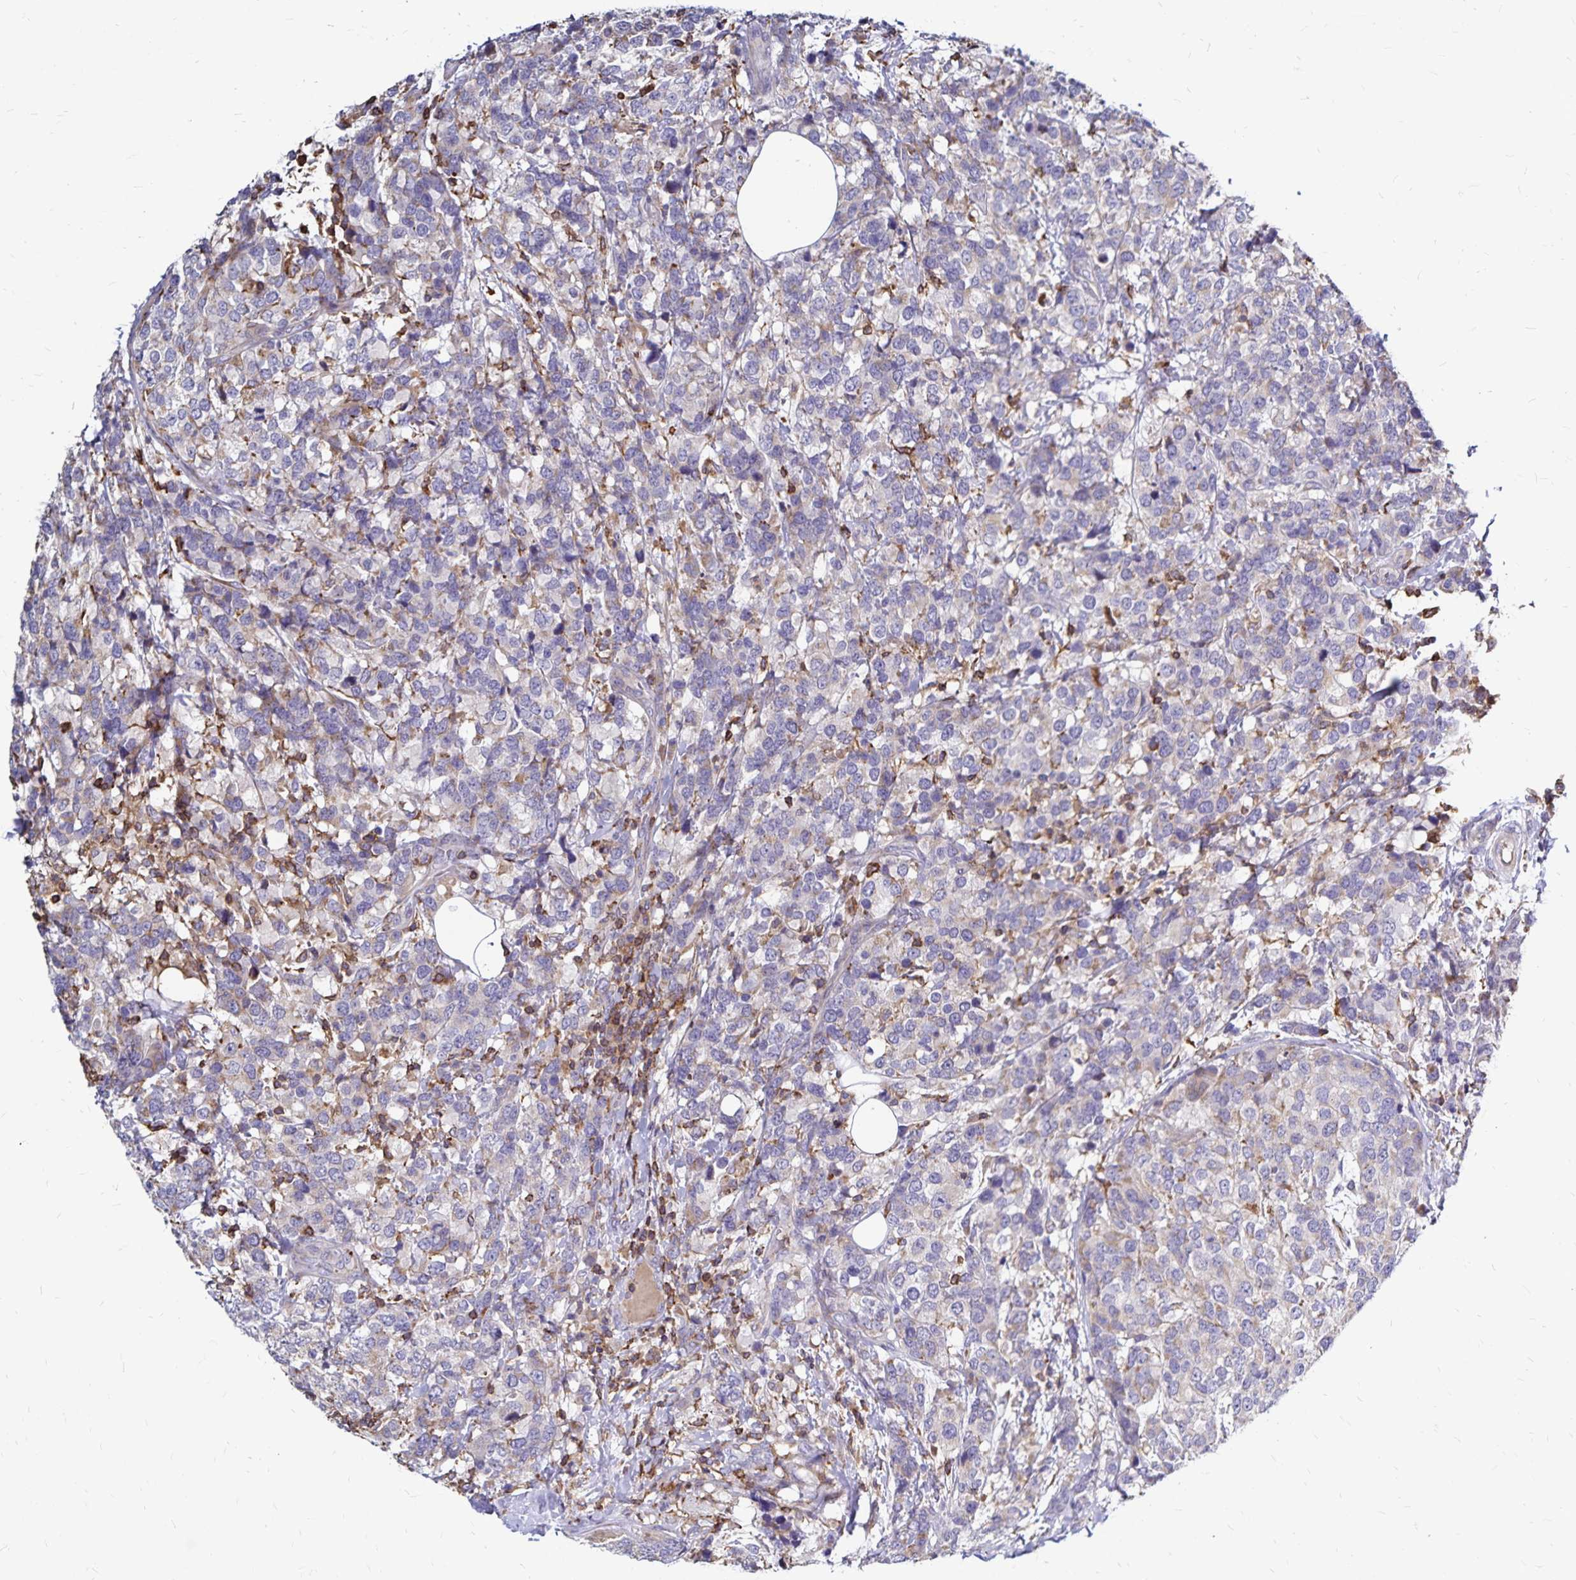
{"staining": {"intensity": "weak", "quantity": "<25%", "location": "cytoplasmic/membranous"}, "tissue": "breast cancer", "cell_type": "Tumor cells", "image_type": "cancer", "snomed": [{"axis": "morphology", "description": "Lobular carcinoma"}, {"axis": "topography", "description": "Breast"}], "caption": "Immunohistochemistry image of breast lobular carcinoma stained for a protein (brown), which shows no staining in tumor cells.", "gene": "NAGPA", "patient": {"sex": "female", "age": 59}}